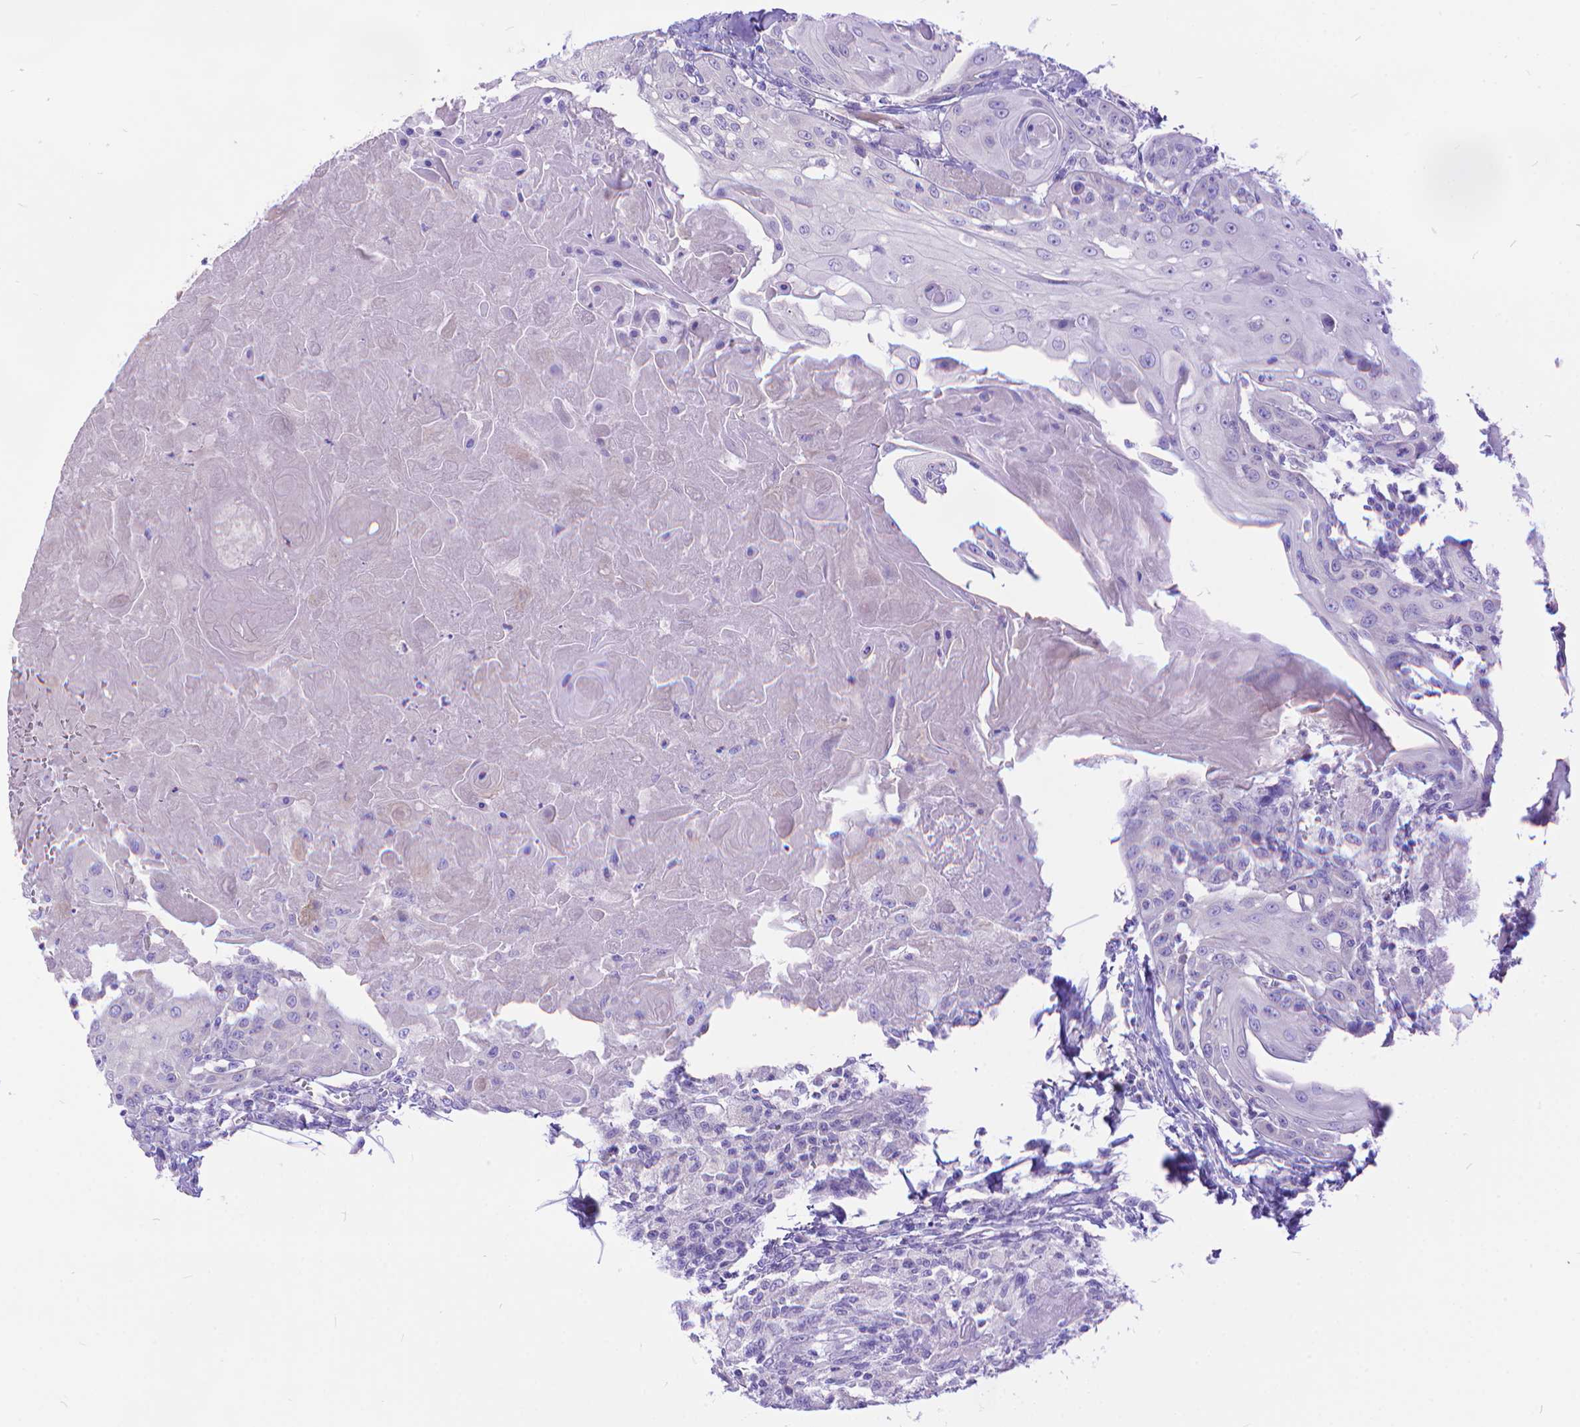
{"staining": {"intensity": "negative", "quantity": "none", "location": "none"}, "tissue": "head and neck cancer", "cell_type": "Tumor cells", "image_type": "cancer", "snomed": [{"axis": "morphology", "description": "Squamous cell carcinoma, NOS"}, {"axis": "topography", "description": "Head-Neck"}], "caption": "Tumor cells show no significant protein positivity in head and neck squamous cell carcinoma. The staining was performed using DAB (3,3'-diaminobenzidine) to visualize the protein expression in brown, while the nuclei were stained in blue with hematoxylin (Magnification: 20x).", "gene": "DHRS2", "patient": {"sex": "female", "age": 80}}